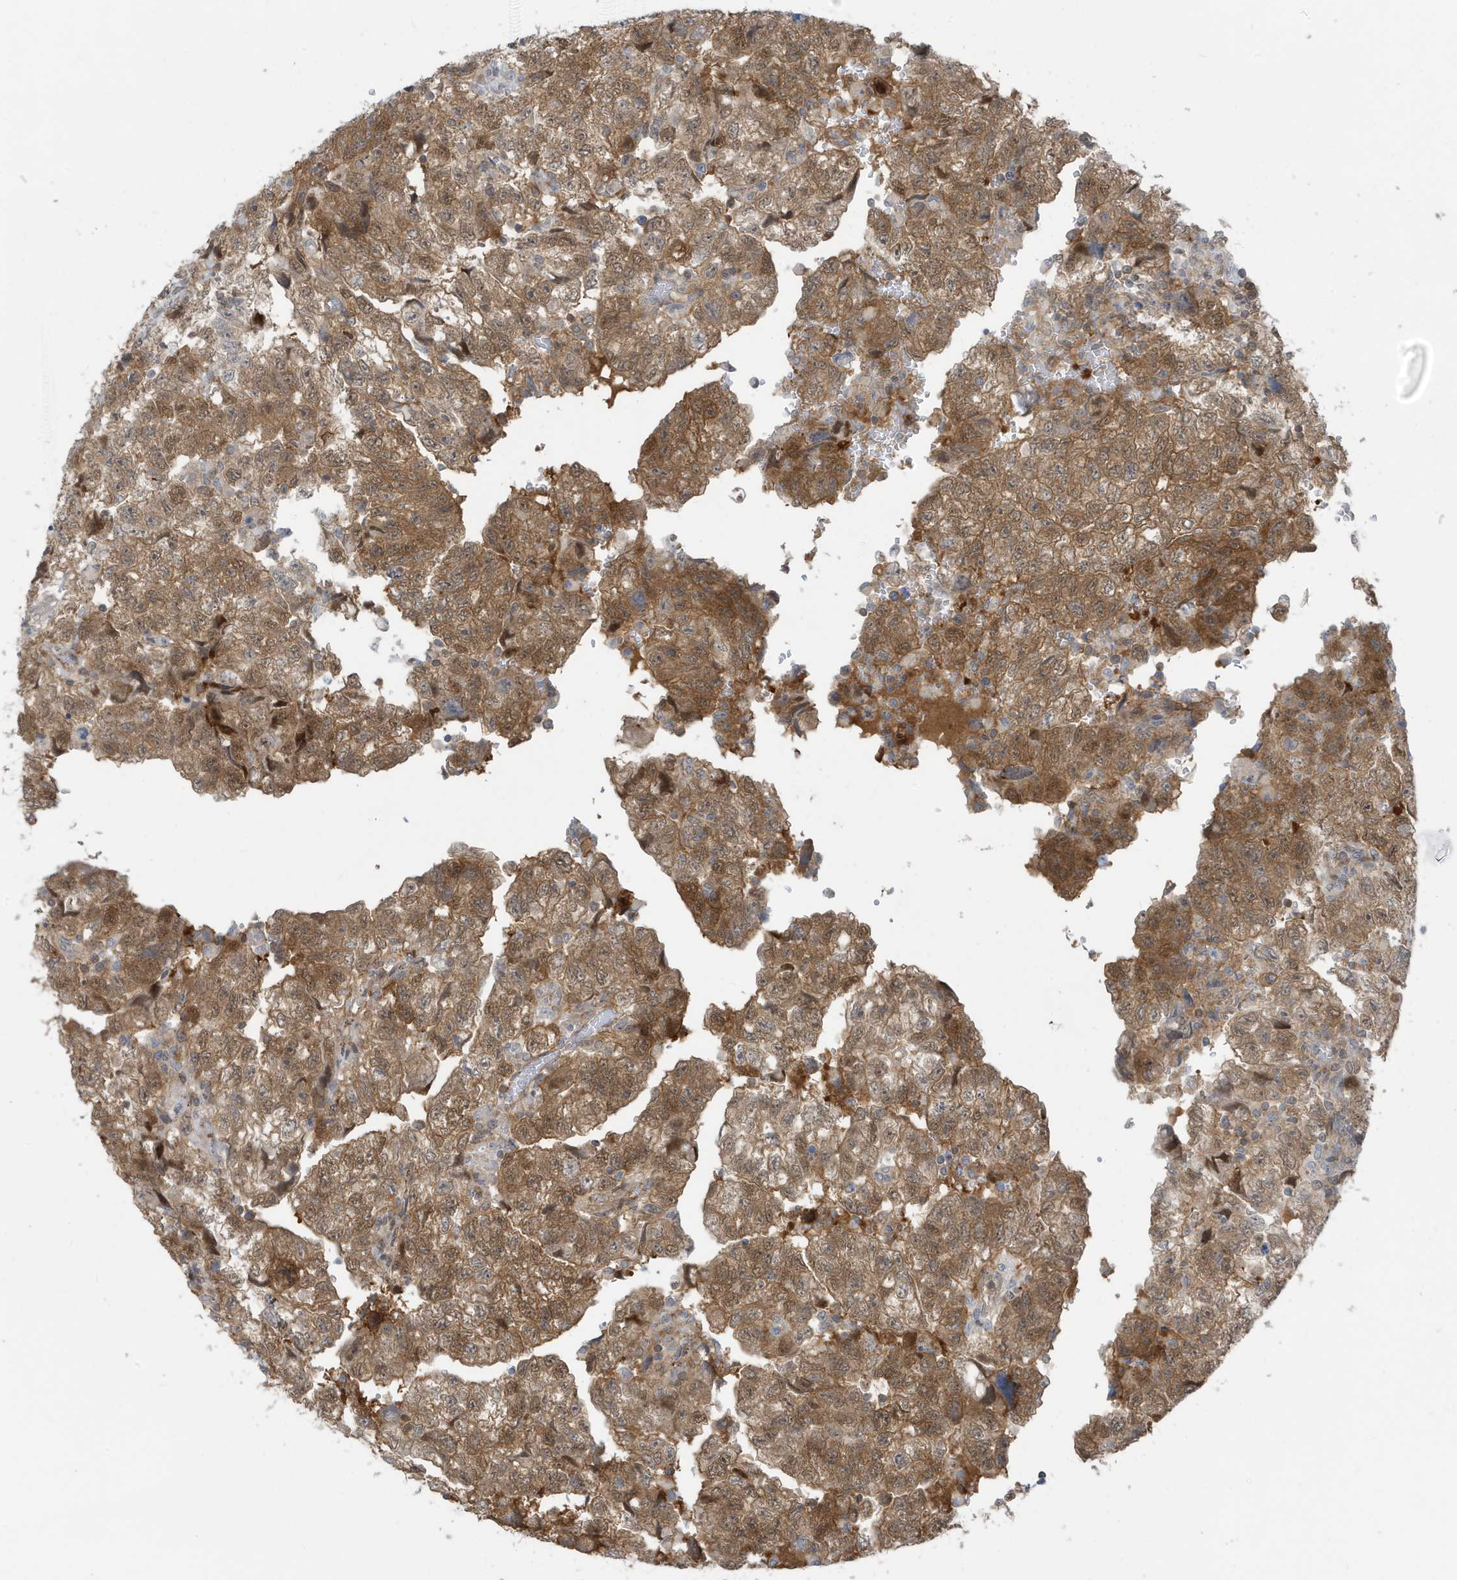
{"staining": {"intensity": "moderate", "quantity": ">75%", "location": "cytoplasmic/membranous"}, "tissue": "testis cancer", "cell_type": "Tumor cells", "image_type": "cancer", "snomed": [{"axis": "morphology", "description": "Carcinoma, Embryonal, NOS"}, {"axis": "topography", "description": "Testis"}], "caption": "Immunohistochemistry of human testis embryonal carcinoma exhibits medium levels of moderate cytoplasmic/membranous positivity in about >75% of tumor cells.", "gene": "OGA", "patient": {"sex": "male", "age": 36}}